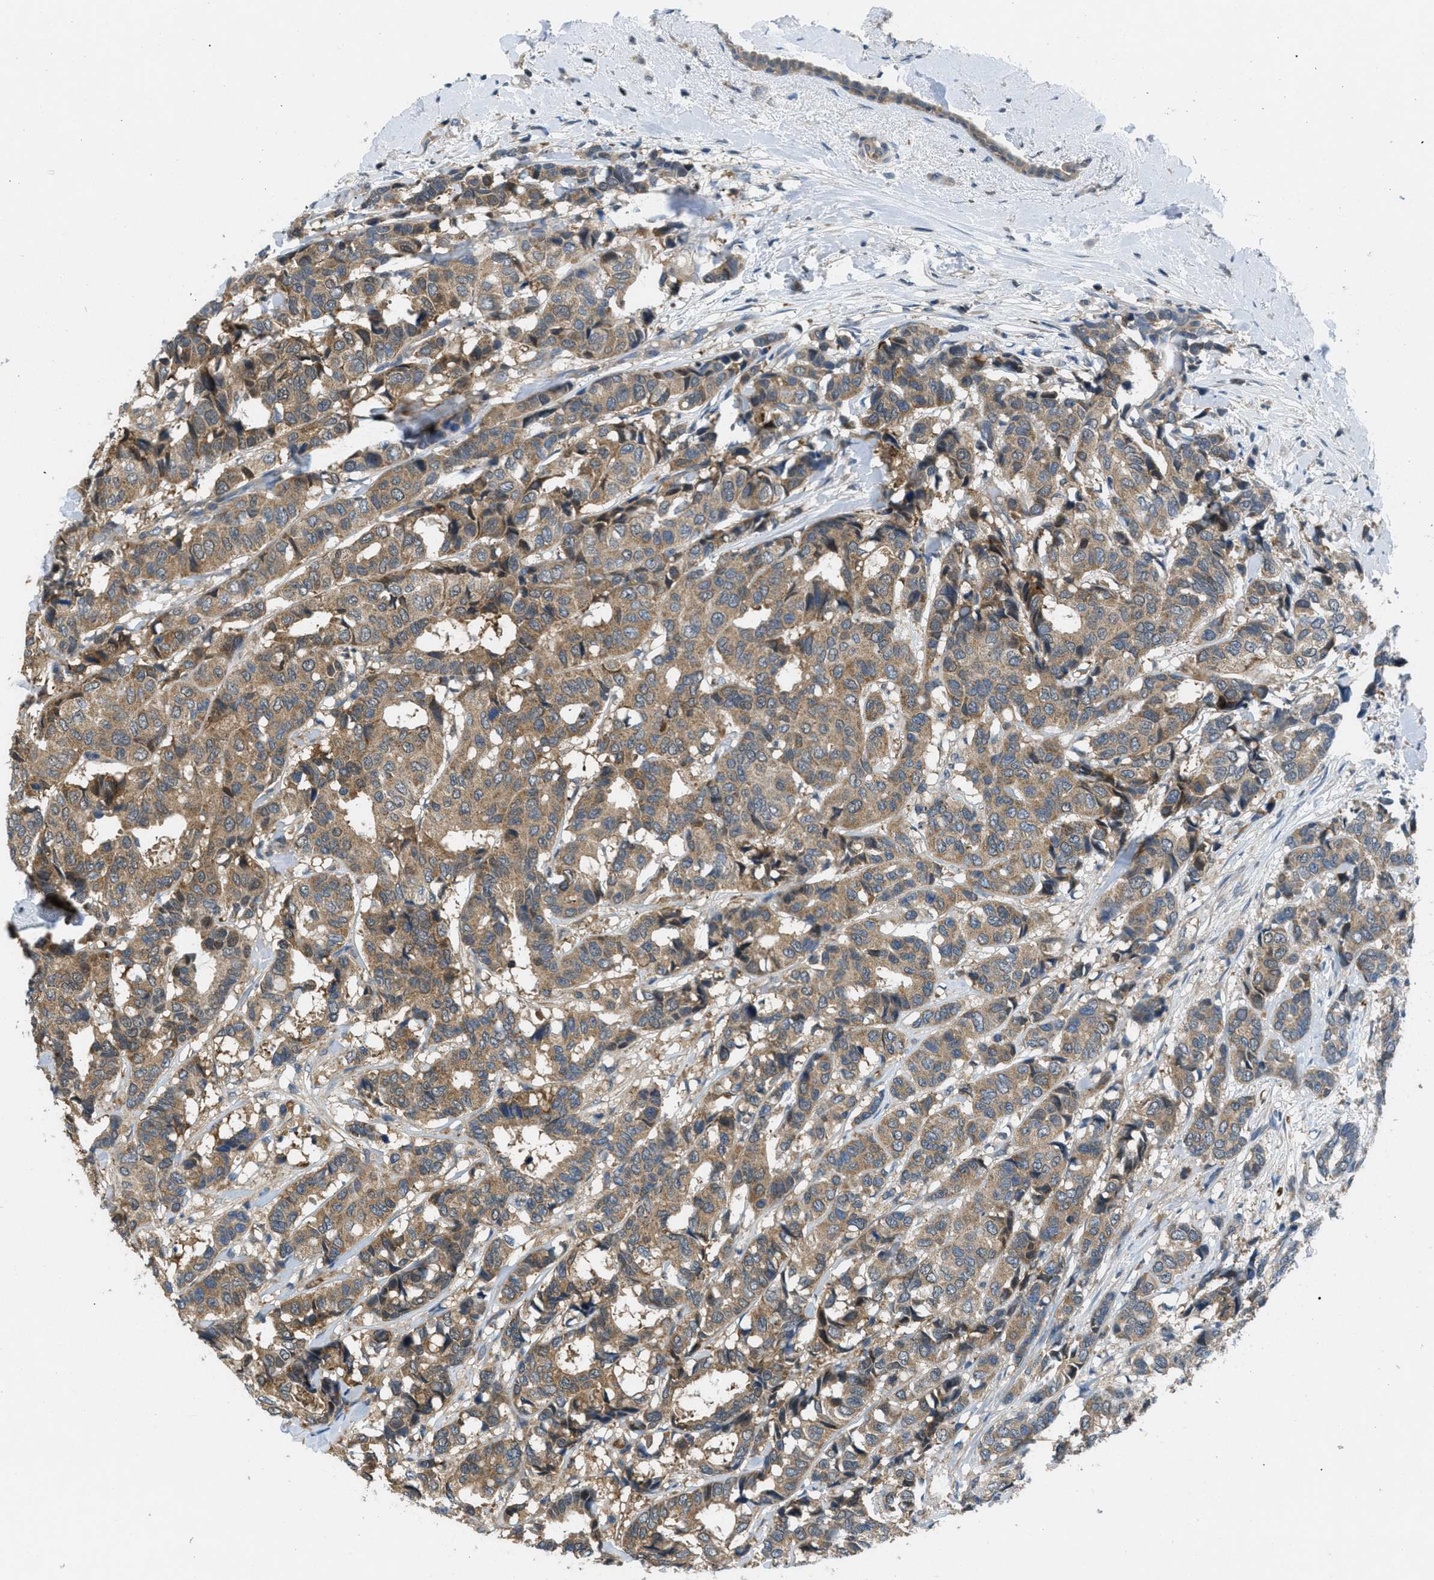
{"staining": {"intensity": "moderate", "quantity": ">75%", "location": "cytoplasmic/membranous"}, "tissue": "breast cancer", "cell_type": "Tumor cells", "image_type": "cancer", "snomed": [{"axis": "morphology", "description": "Duct carcinoma"}, {"axis": "topography", "description": "Breast"}], "caption": "Tumor cells show moderate cytoplasmic/membranous positivity in about >75% of cells in breast cancer (infiltrating ductal carcinoma). (DAB = brown stain, brightfield microscopy at high magnification).", "gene": "PIP5K1C", "patient": {"sex": "female", "age": 87}}